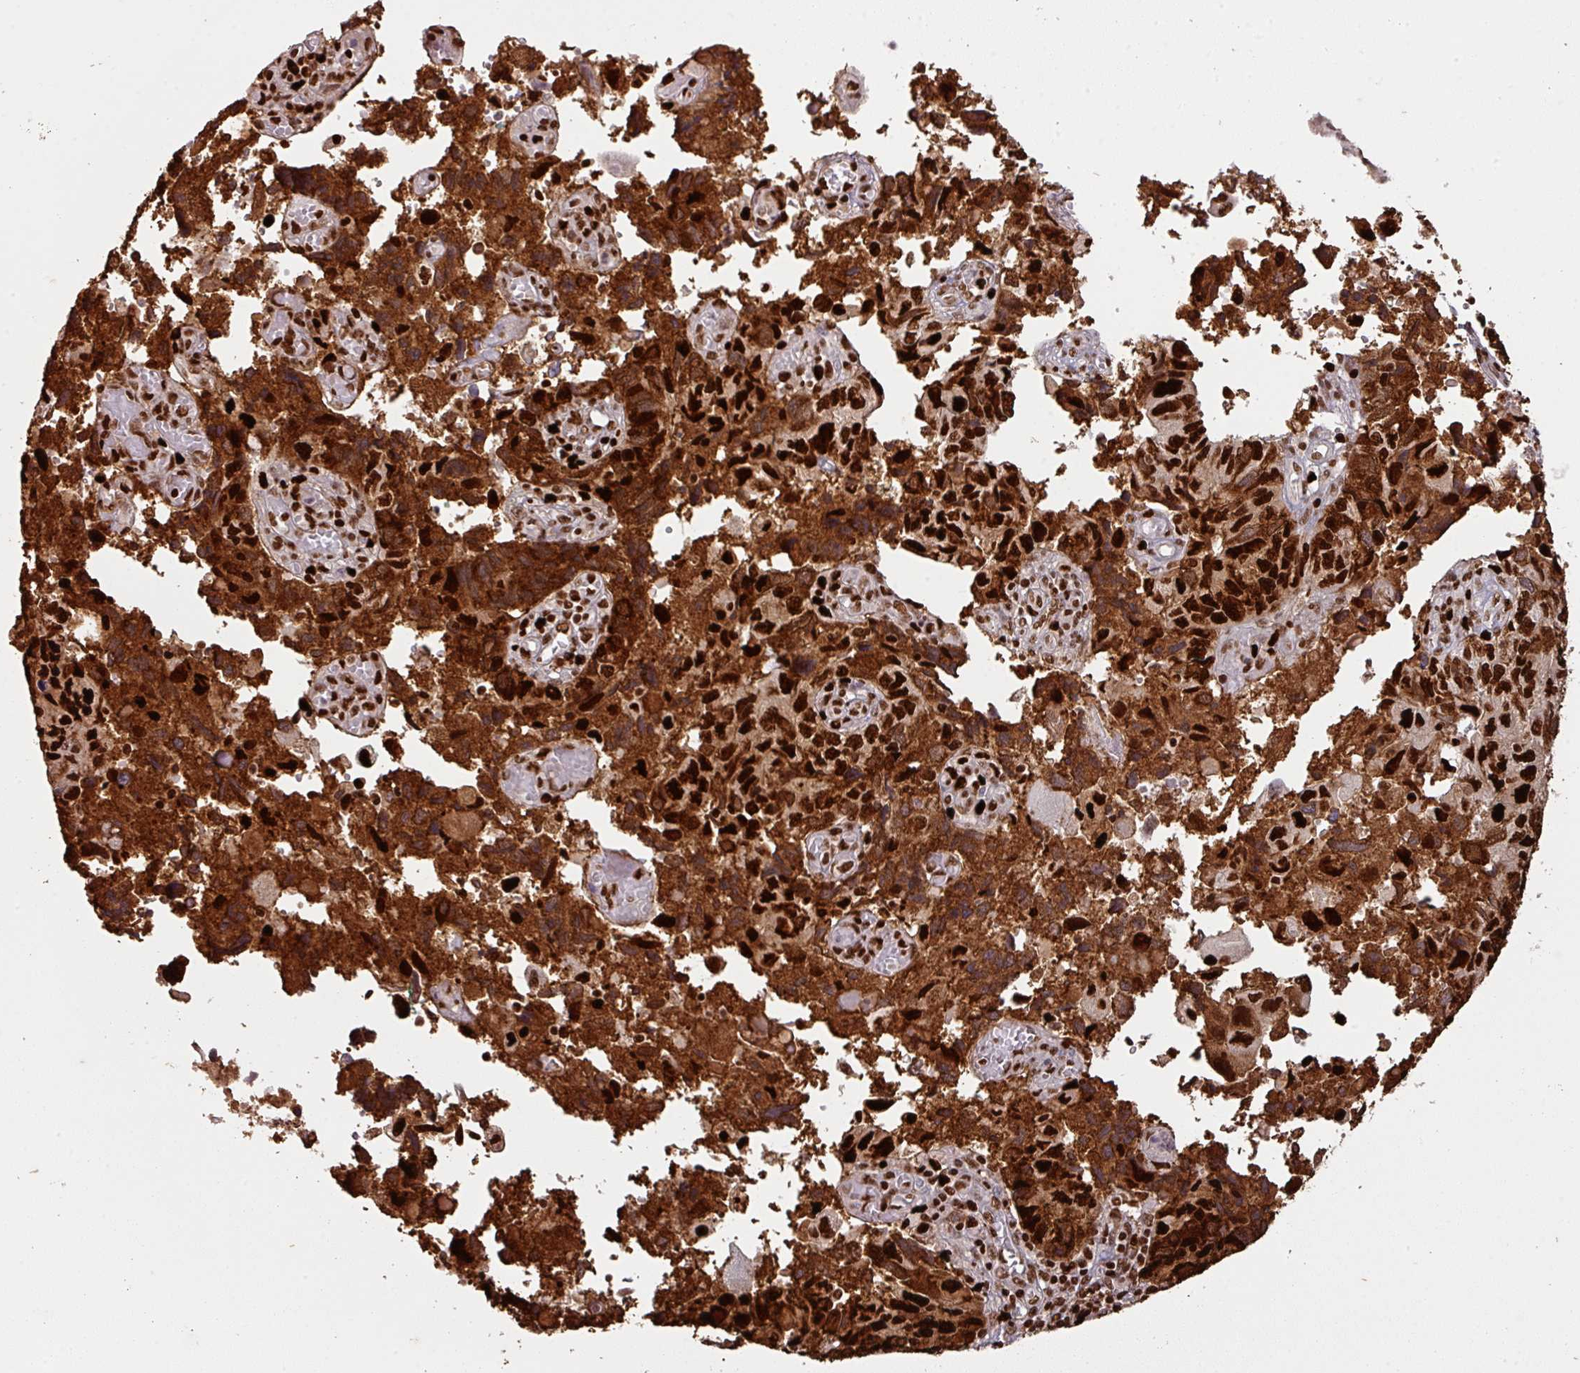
{"staining": {"intensity": "strong", "quantity": ">75%", "location": "cytoplasmic/membranous,nuclear"}, "tissue": "endometrial cancer", "cell_type": "Tumor cells", "image_type": "cancer", "snomed": [{"axis": "morphology", "description": "Carcinoma, NOS"}, {"axis": "topography", "description": "Uterus"}], "caption": "Protein staining reveals strong cytoplasmic/membranous and nuclear positivity in about >75% of tumor cells in endometrial cancer.", "gene": "SAMHD1", "patient": {"sex": "female", "age": 76}}